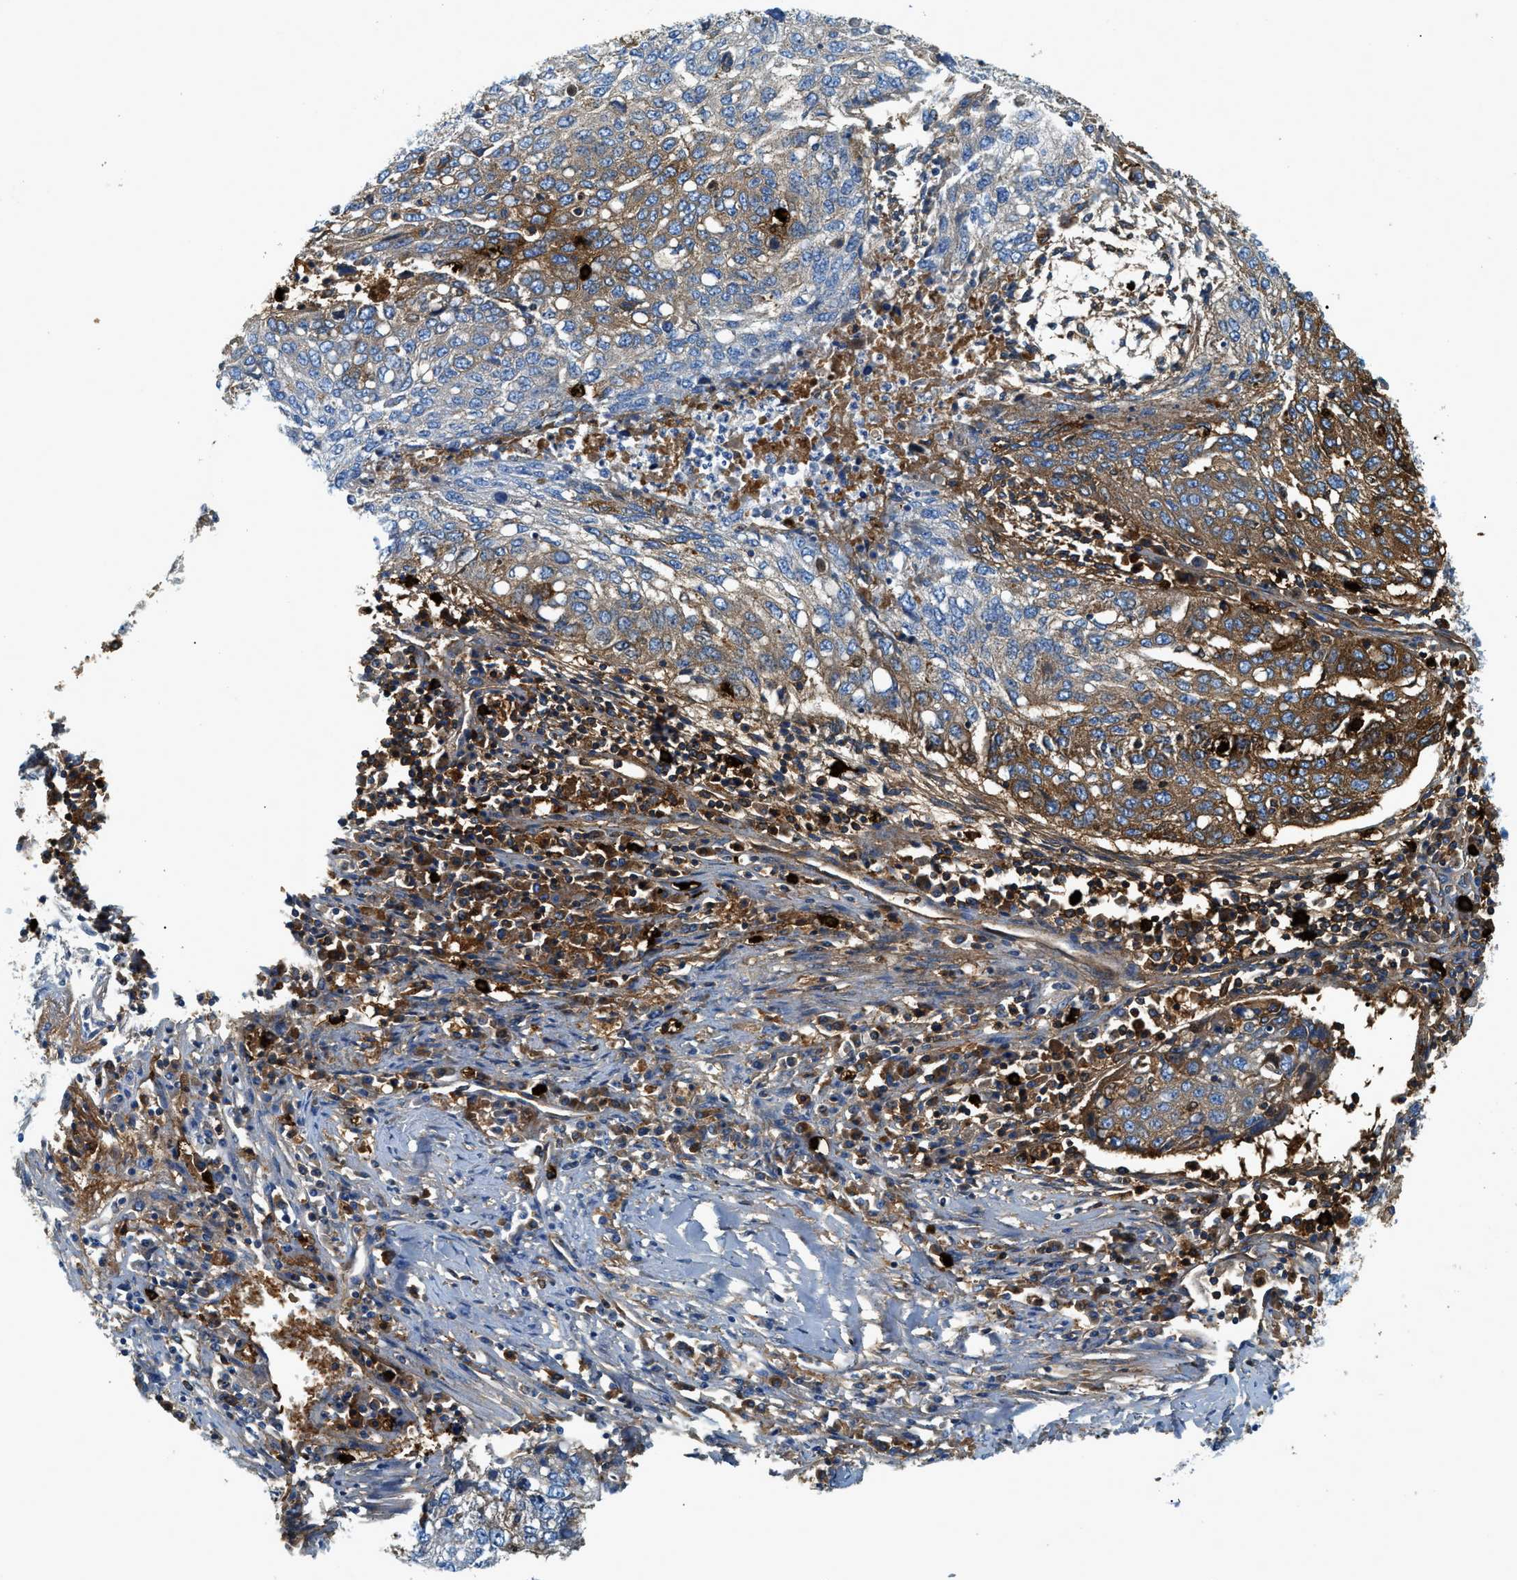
{"staining": {"intensity": "moderate", "quantity": "25%-75%", "location": "cytoplasmic/membranous"}, "tissue": "lung cancer", "cell_type": "Tumor cells", "image_type": "cancer", "snomed": [{"axis": "morphology", "description": "Squamous cell carcinoma, NOS"}, {"axis": "topography", "description": "Lung"}], "caption": "Protein staining shows moderate cytoplasmic/membranous expression in about 25%-75% of tumor cells in lung cancer.", "gene": "TPSAB1", "patient": {"sex": "female", "age": 63}}